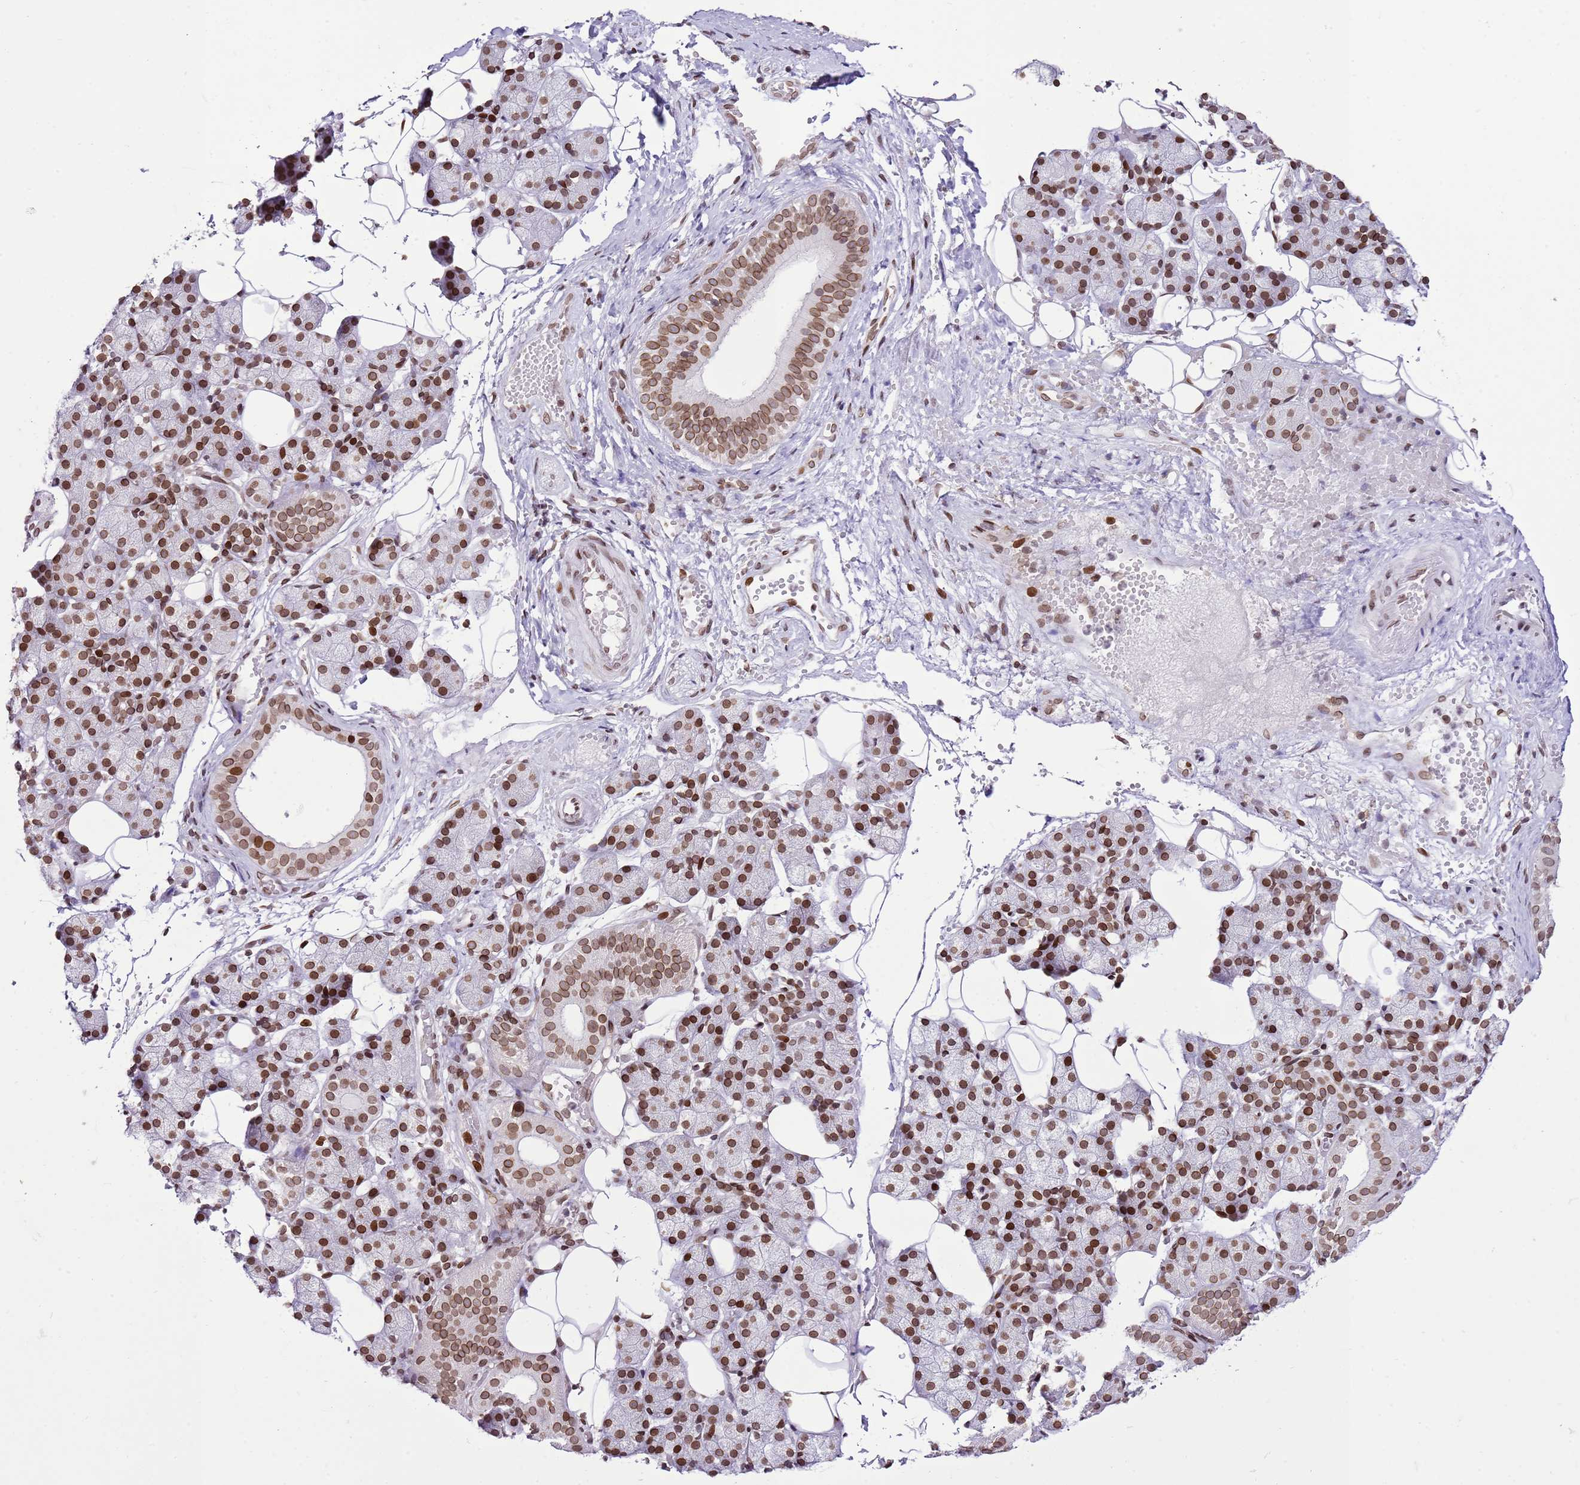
{"staining": {"intensity": "strong", "quantity": "25%-75%", "location": "cytoplasmic/membranous,nuclear"}, "tissue": "salivary gland", "cell_type": "Glandular cells", "image_type": "normal", "snomed": [{"axis": "morphology", "description": "Normal tissue, NOS"}, {"axis": "topography", "description": "Salivary gland"}], "caption": "Immunohistochemistry of normal salivary gland reveals high levels of strong cytoplasmic/membranous,nuclear positivity in about 25%-75% of glandular cells.", "gene": "POU6F1", "patient": {"sex": "female", "age": 33}}